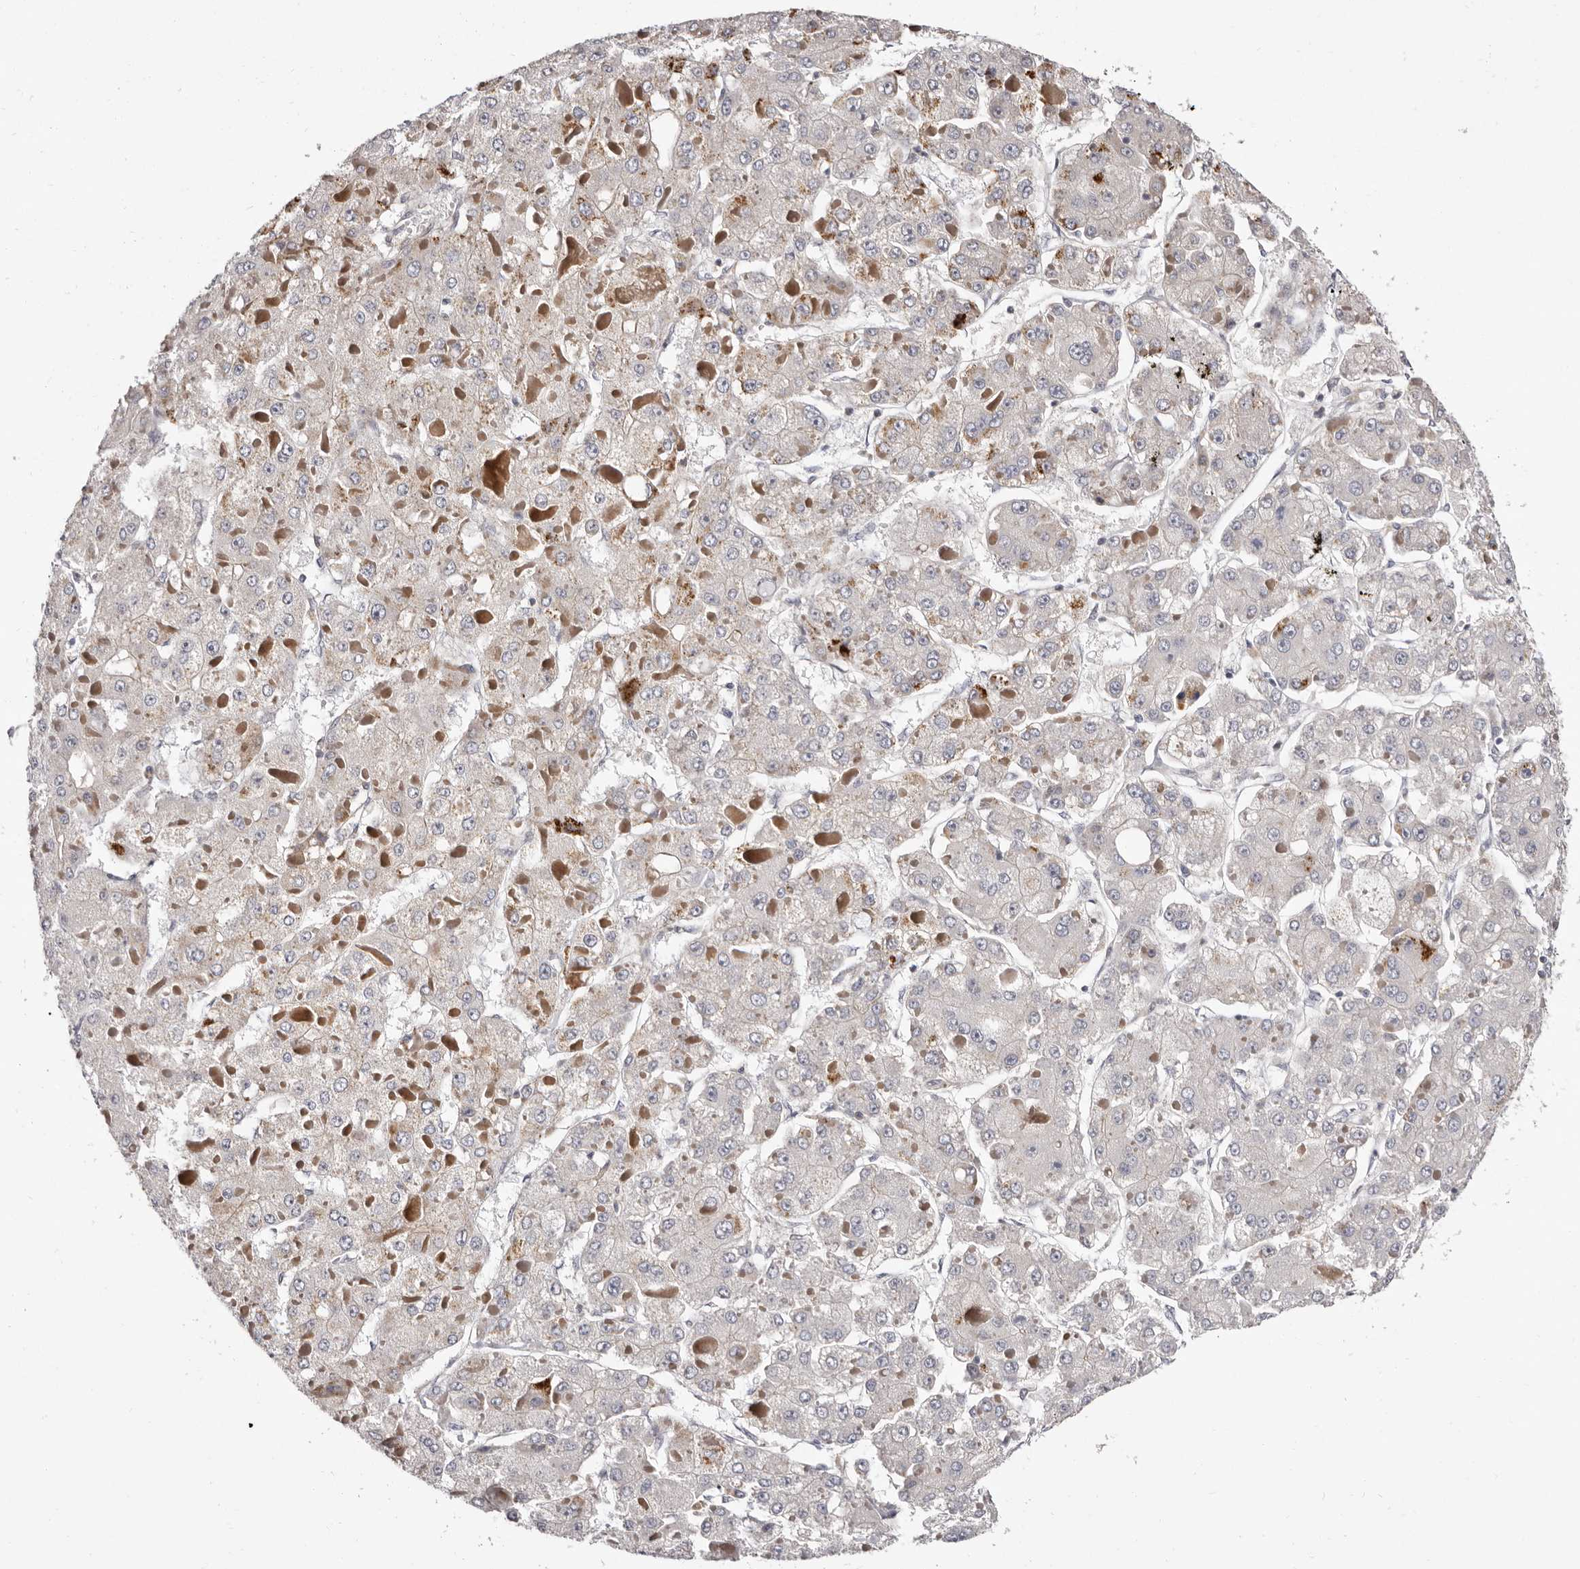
{"staining": {"intensity": "negative", "quantity": "none", "location": "none"}, "tissue": "liver cancer", "cell_type": "Tumor cells", "image_type": "cancer", "snomed": [{"axis": "morphology", "description": "Carcinoma, Hepatocellular, NOS"}, {"axis": "topography", "description": "Liver"}], "caption": "IHC photomicrograph of neoplastic tissue: human liver hepatocellular carcinoma stained with DAB (3,3'-diaminobenzidine) reveals no significant protein positivity in tumor cells.", "gene": "GLRX3", "patient": {"sex": "female", "age": 73}}